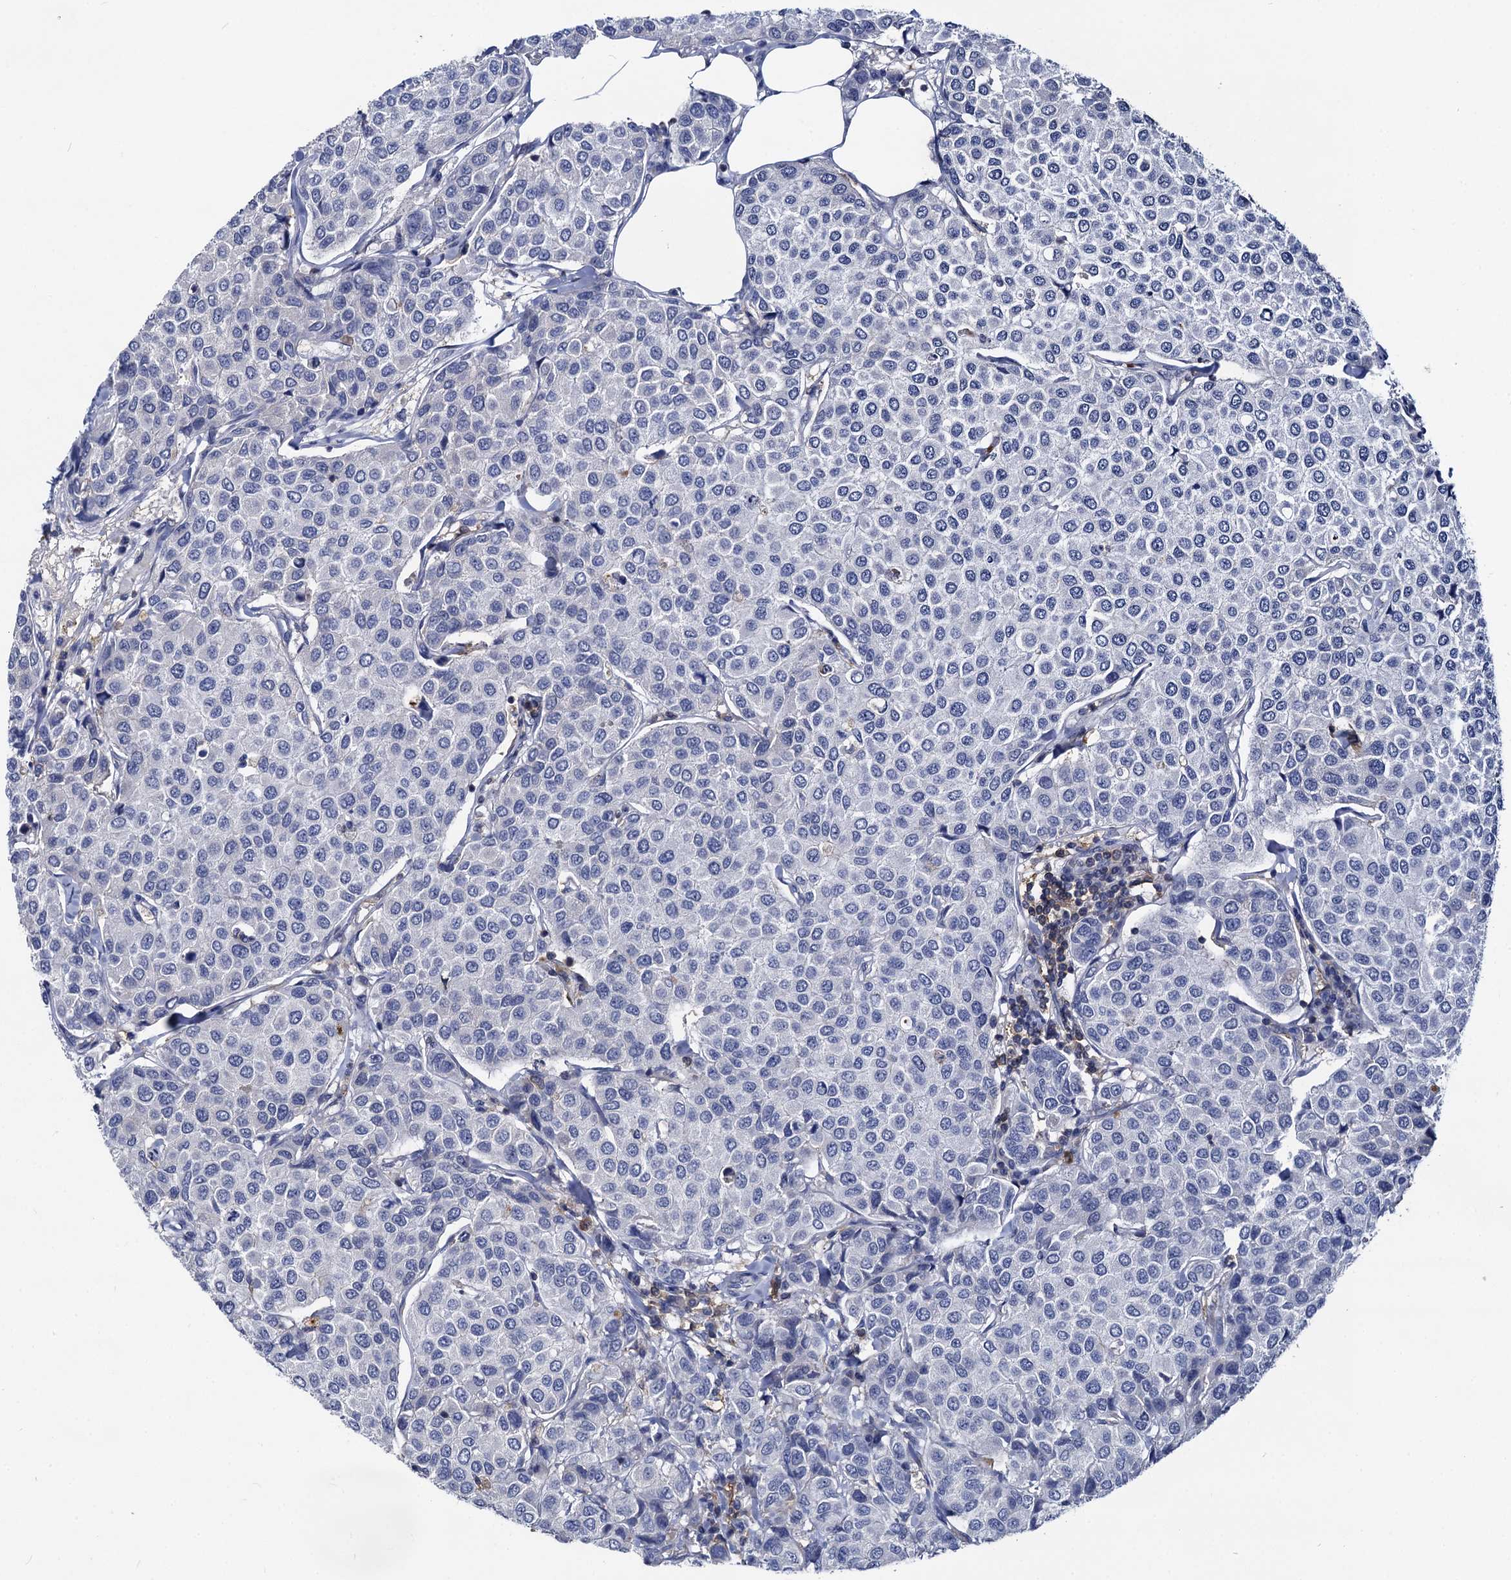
{"staining": {"intensity": "negative", "quantity": "none", "location": "none"}, "tissue": "breast cancer", "cell_type": "Tumor cells", "image_type": "cancer", "snomed": [{"axis": "morphology", "description": "Duct carcinoma"}, {"axis": "topography", "description": "Breast"}], "caption": "There is no significant staining in tumor cells of infiltrating ductal carcinoma (breast). (Stains: DAB immunohistochemistry (IHC) with hematoxylin counter stain, Microscopy: brightfield microscopy at high magnification).", "gene": "RHOG", "patient": {"sex": "female", "age": 55}}